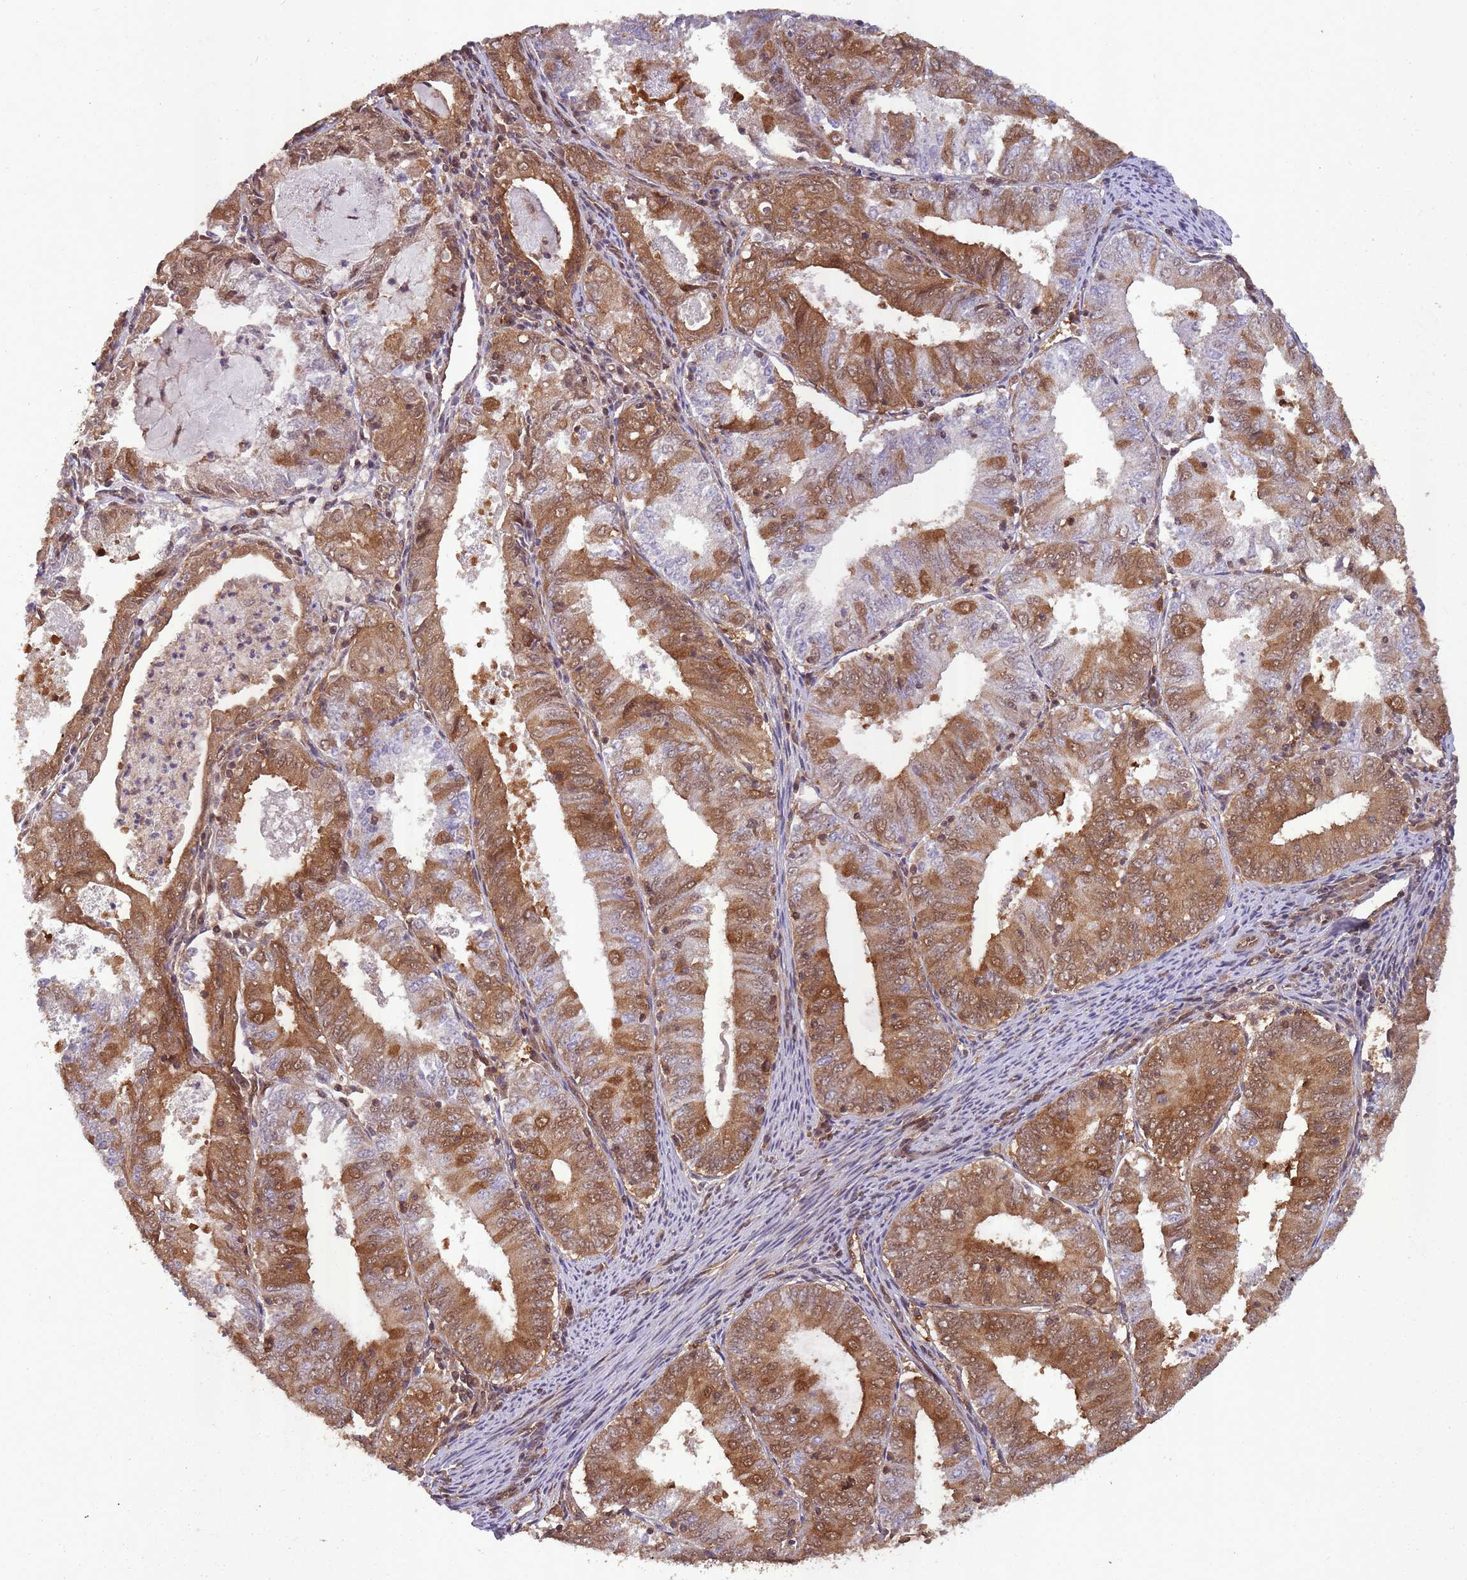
{"staining": {"intensity": "moderate", "quantity": "25%-75%", "location": "cytoplasmic/membranous,nuclear"}, "tissue": "endometrial cancer", "cell_type": "Tumor cells", "image_type": "cancer", "snomed": [{"axis": "morphology", "description": "Adenocarcinoma, NOS"}, {"axis": "topography", "description": "Endometrium"}], "caption": "Adenocarcinoma (endometrial) was stained to show a protein in brown. There is medium levels of moderate cytoplasmic/membranous and nuclear positivity in about 25%-75% of tumor cells.", "gene": "PPP6R3", "patient": {"sex": "female", "age": 57}}